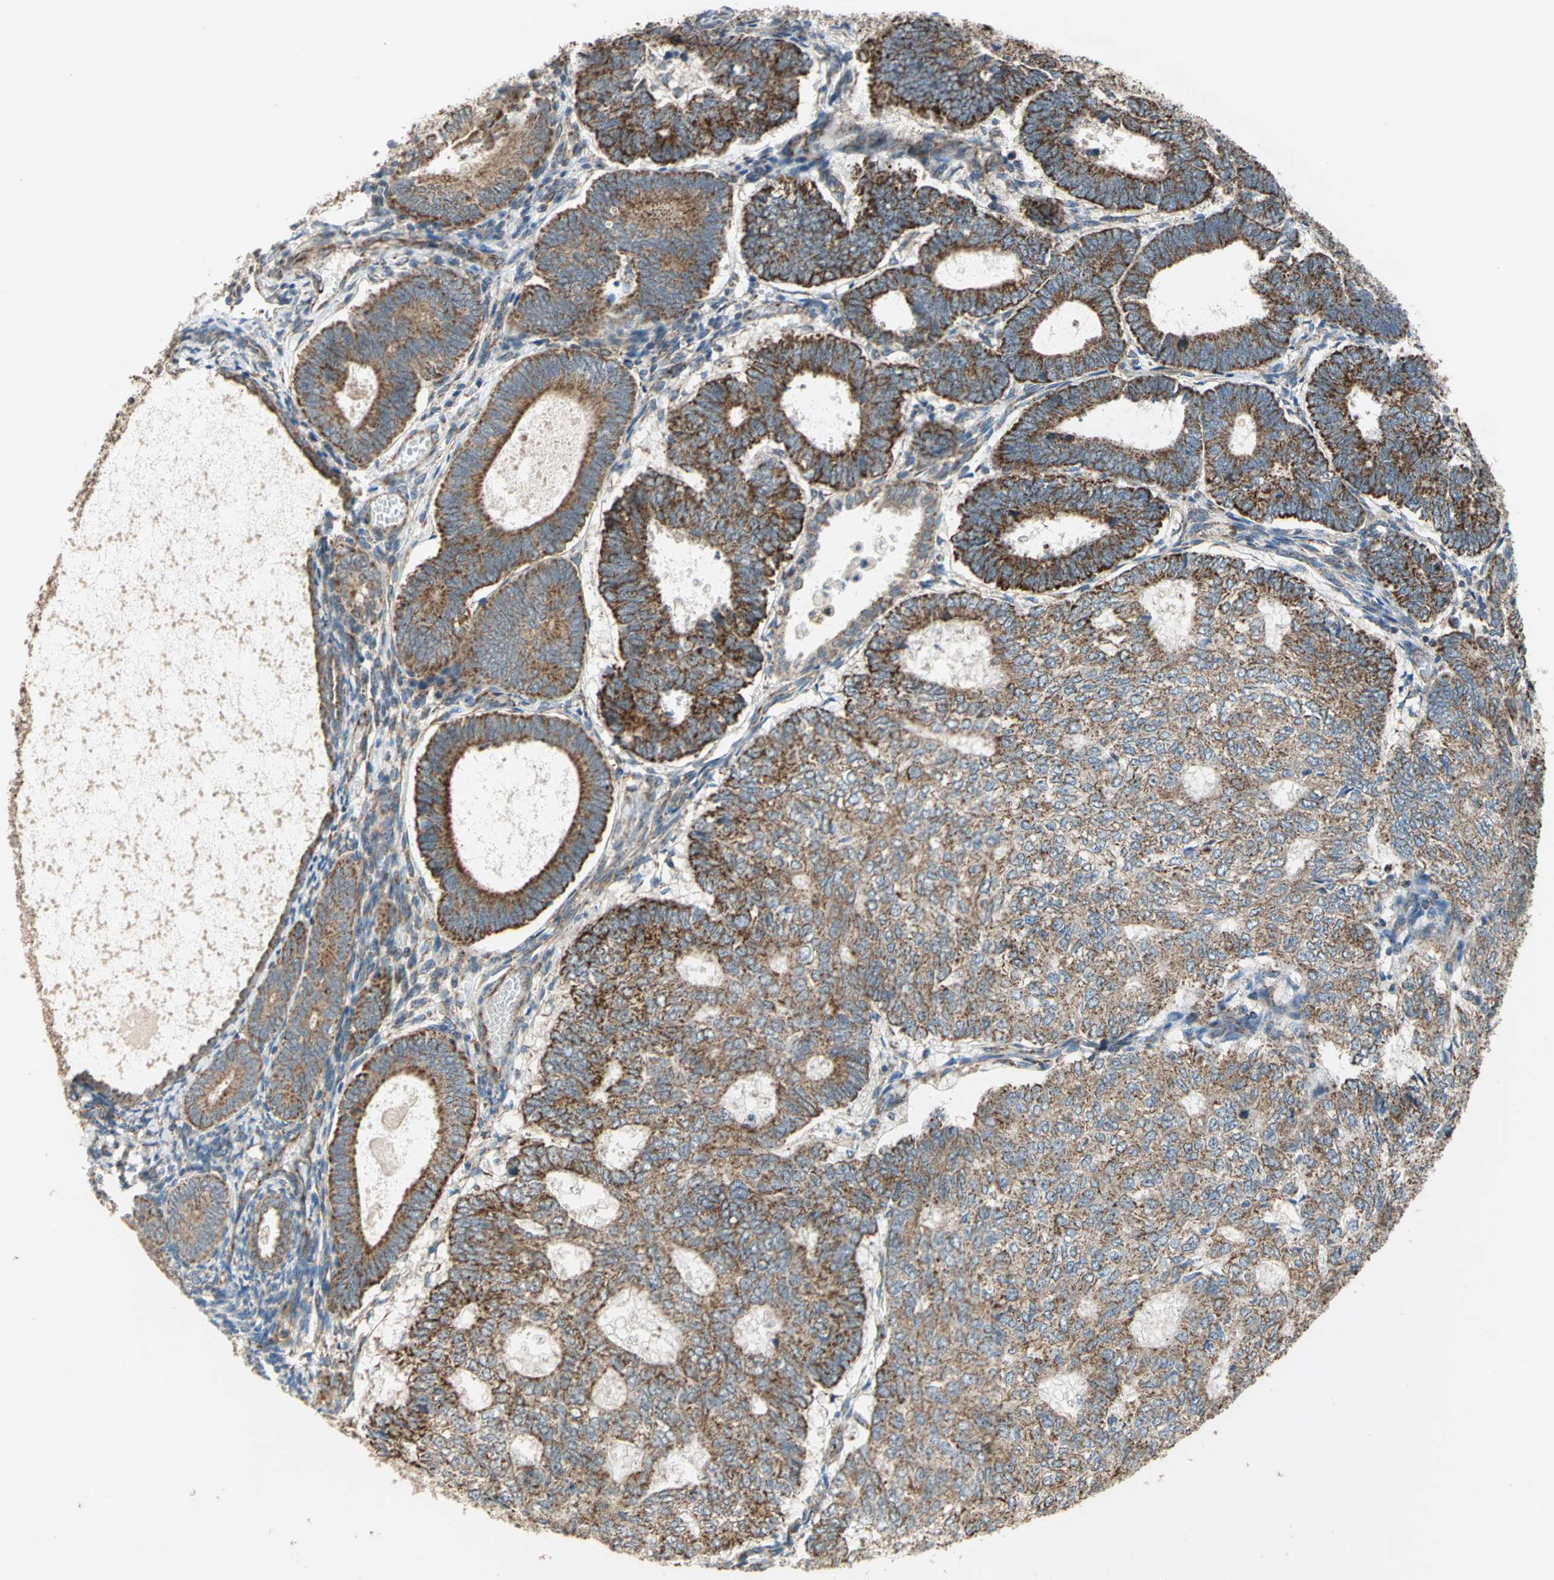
{"staining": {"intensity": "strong", "quantity": ">75%", "location": "cytoplasmic/membranous"}, "tissue": "endometrial cancer", "cell_type": "Tumor cells", "image_type": "cancer", "snomed": [{"axis": "morphology", "description": "Adenocarcinoma, NOS"}, {"axis": "topography", "description": "Uterus"}], "caption": "Protein expression analysis of human adenocarcinoma (endometrial) reveals strong cytoplasmic/membranous expression in about >75% of tumor cells.", "gene": "MRPS22", "patient": {"sex": "female", "age": 60}}